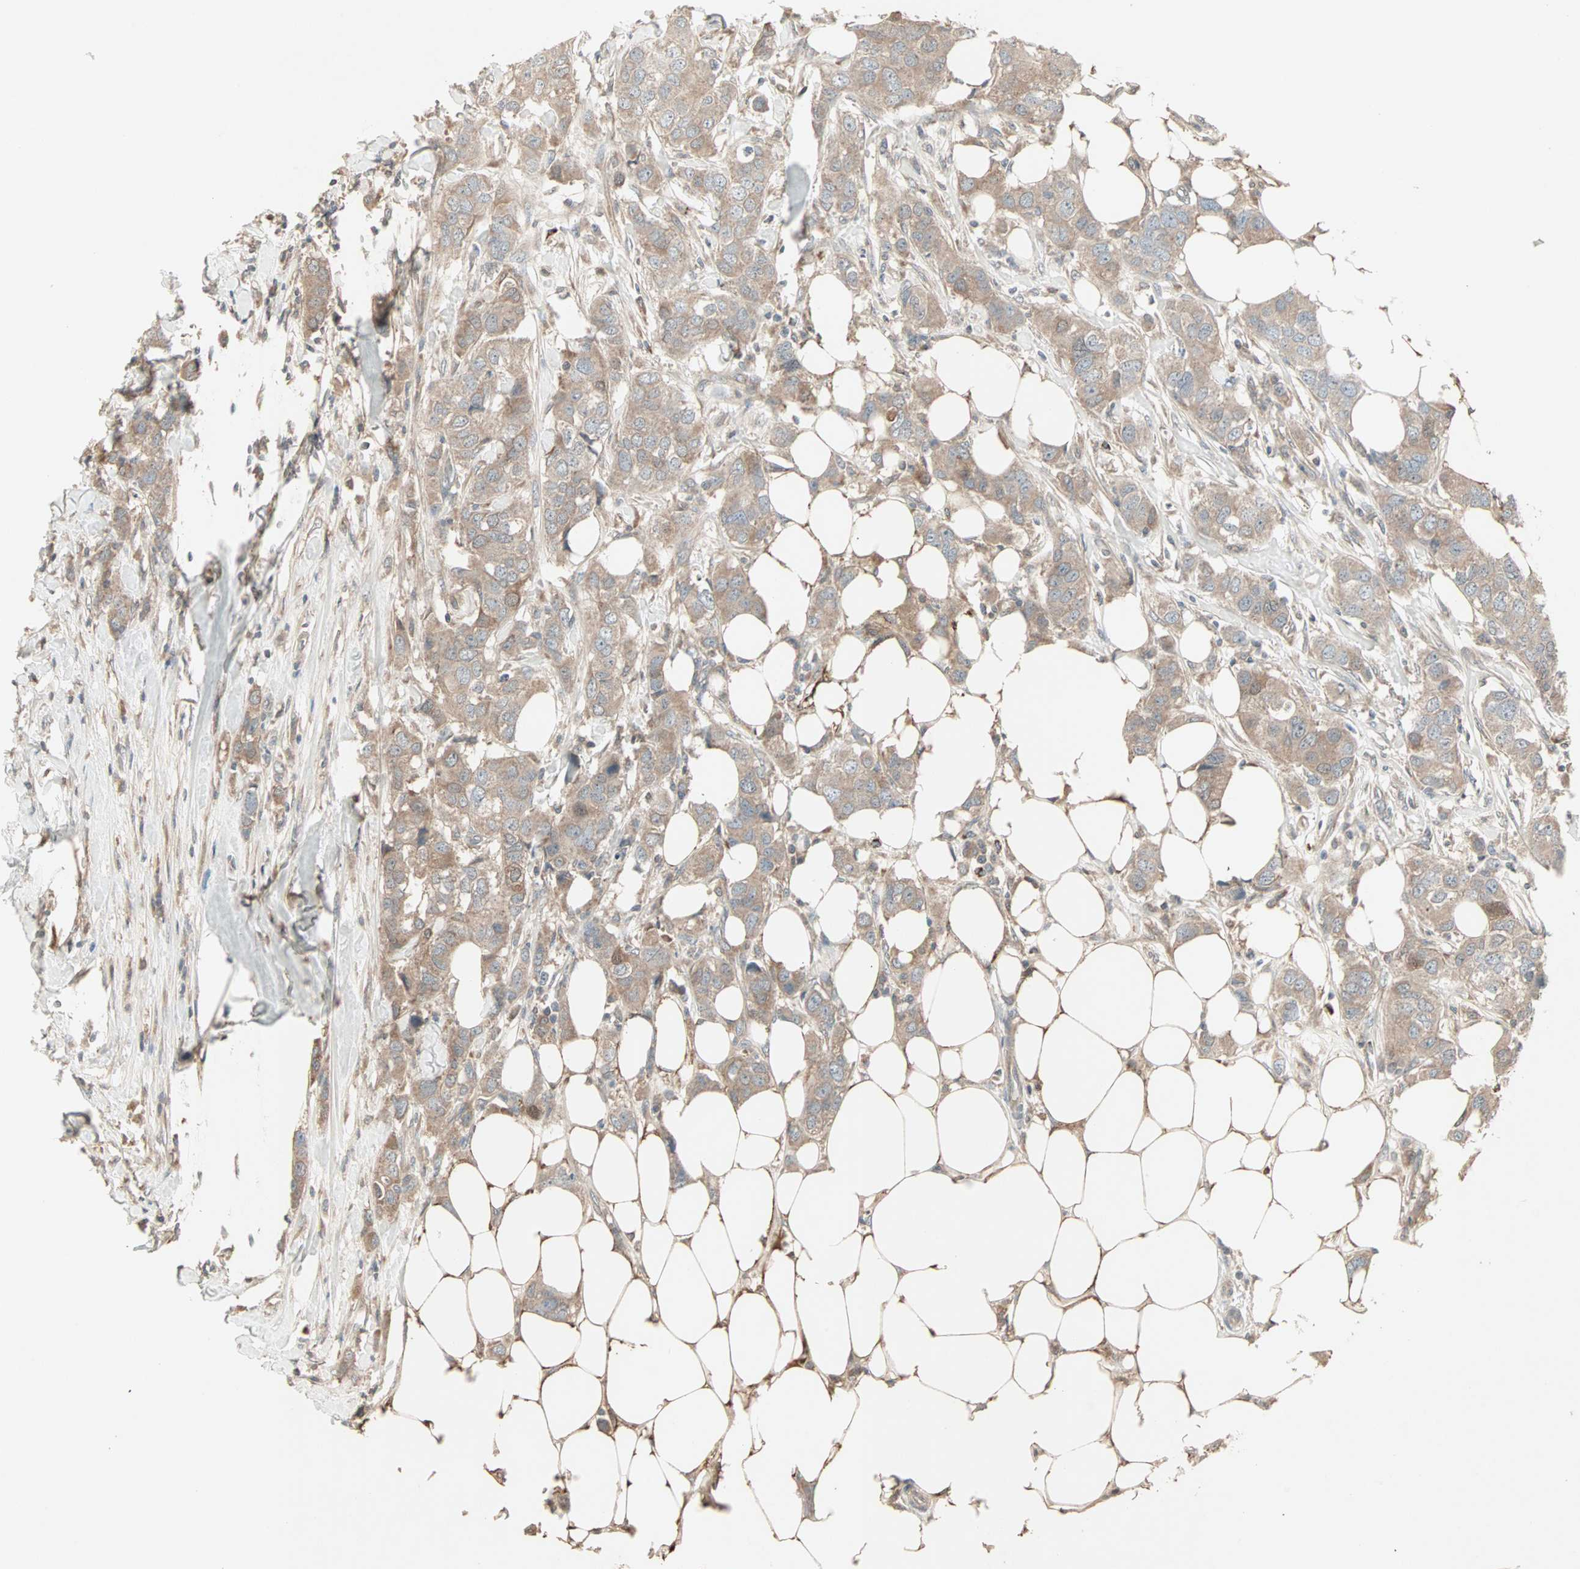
{"staining": {"intensity": "moderate", "quantity": ">75%", "location": "cytoplasmic/membranous"}, "tissue": "breast cancer", "cell_type": "Tumor cells", "image_type": "cancer", "snomed": [{"axis": "morphology", "description": "Duct carcinoma"}, {"axis": "topography", "description": "Breast"}], "caption": "IHC of human breast cancer (intraductal carcinoma) demonstrates medium levels of moderate cytoplasmic/membranous staining in approximately >75% of tumor cells.", "gene": "JMJD7-PLA2G4B", "patient": {"sex": "female", "age": 50}}